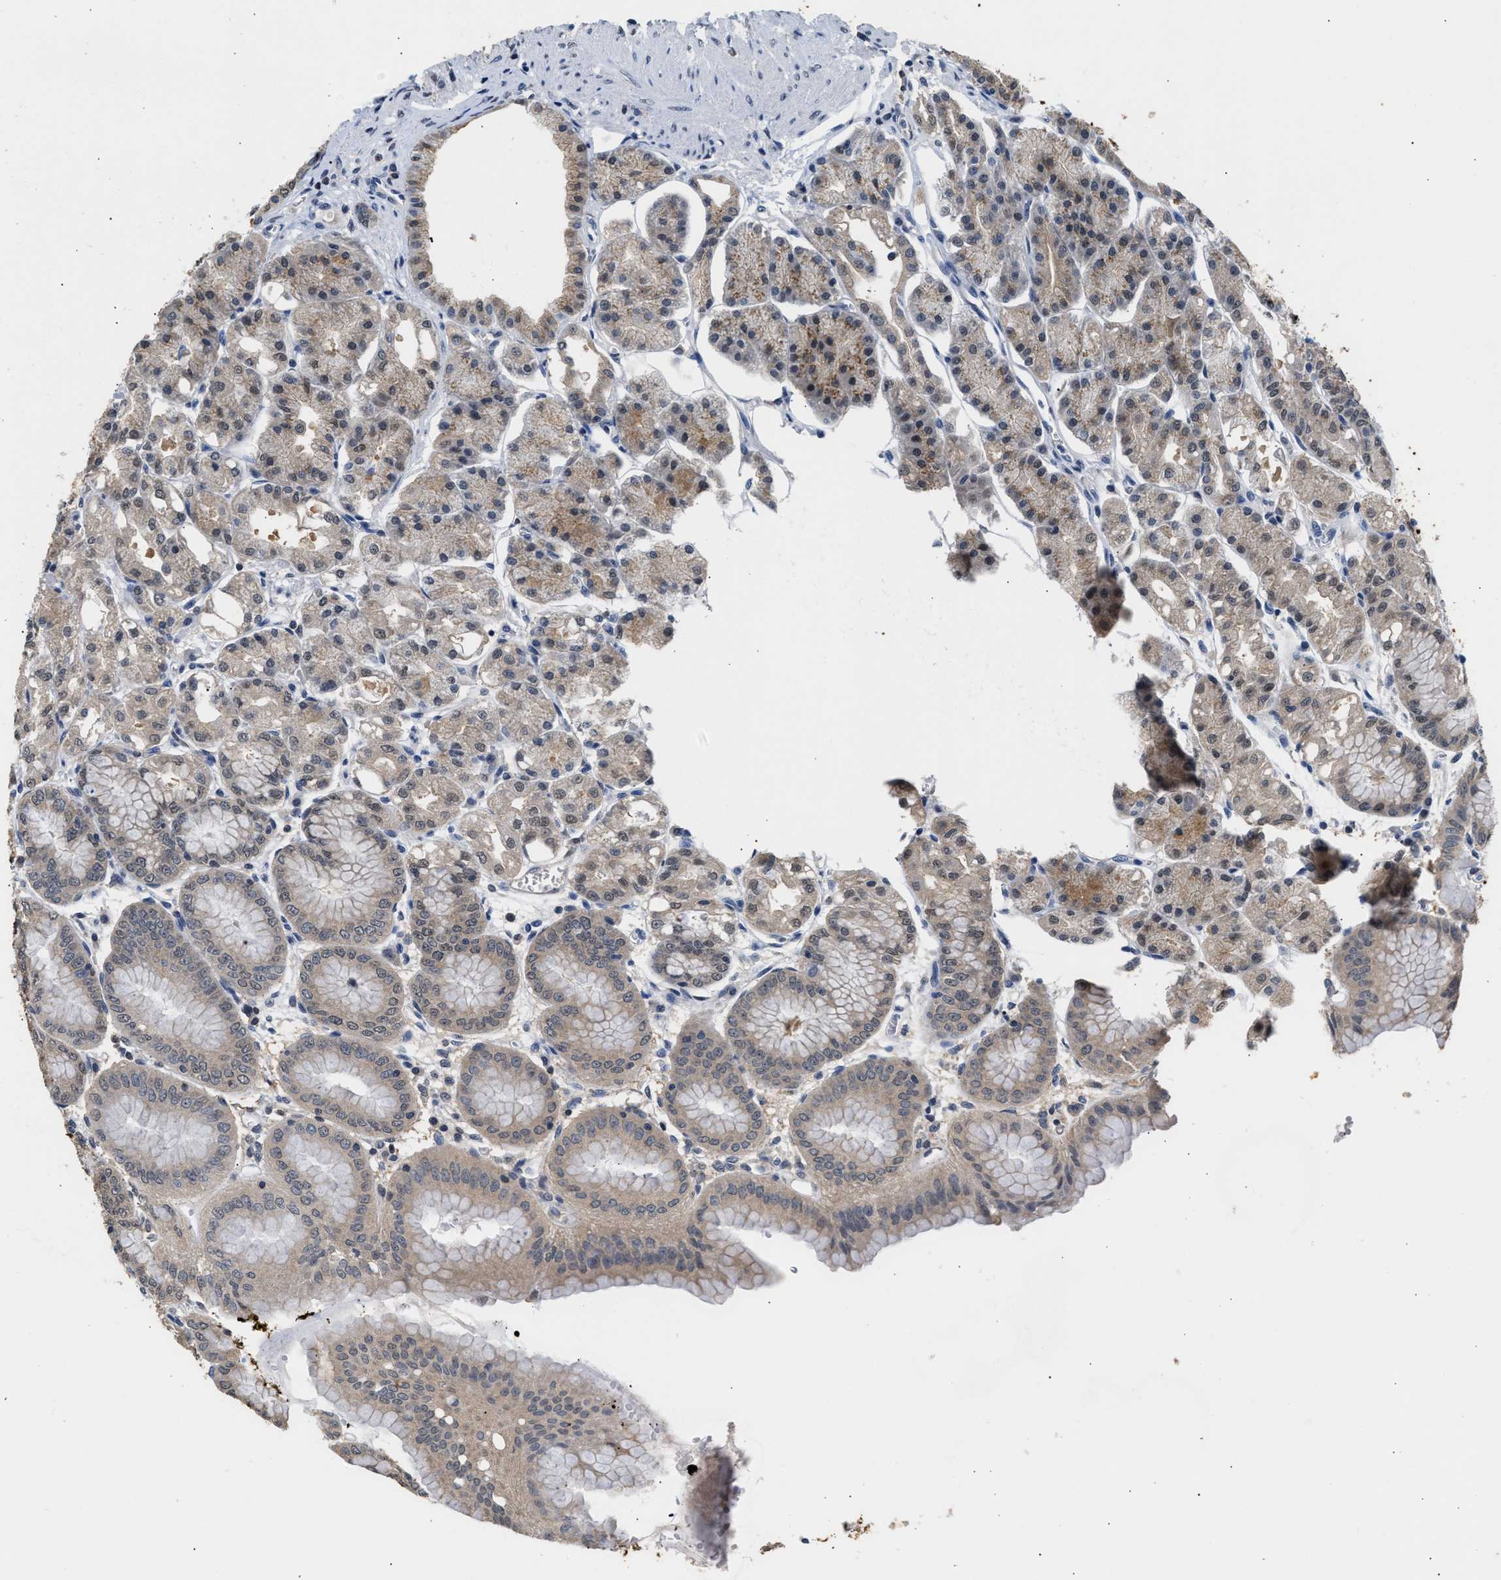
{"staining": {"intensity": "strong", "quantity": "<25%", "location": "cytoplasmic/membranous,nuclear"}, "tissue": "stomach", "cell_type": "Glandular cells", "image_type": "normal", "snomed": [{"axis": "morphology", "description": "Normal tissue, NOS"}, {"axis": "topography", "description": "Stomach, lower"}], "caption": "DAB immunohistochemical staining of normal human stomach demonstrates strong cytoplasmic/membranous,nuclear protein expression in approximately <25% of glandular cells. Using DAB (brown) and hematoxylin (blue) stains, captured at high magnification using brightfield microscopy.", "gene": "PPM1L", "patient": {"sex": "male", "age": 71}}